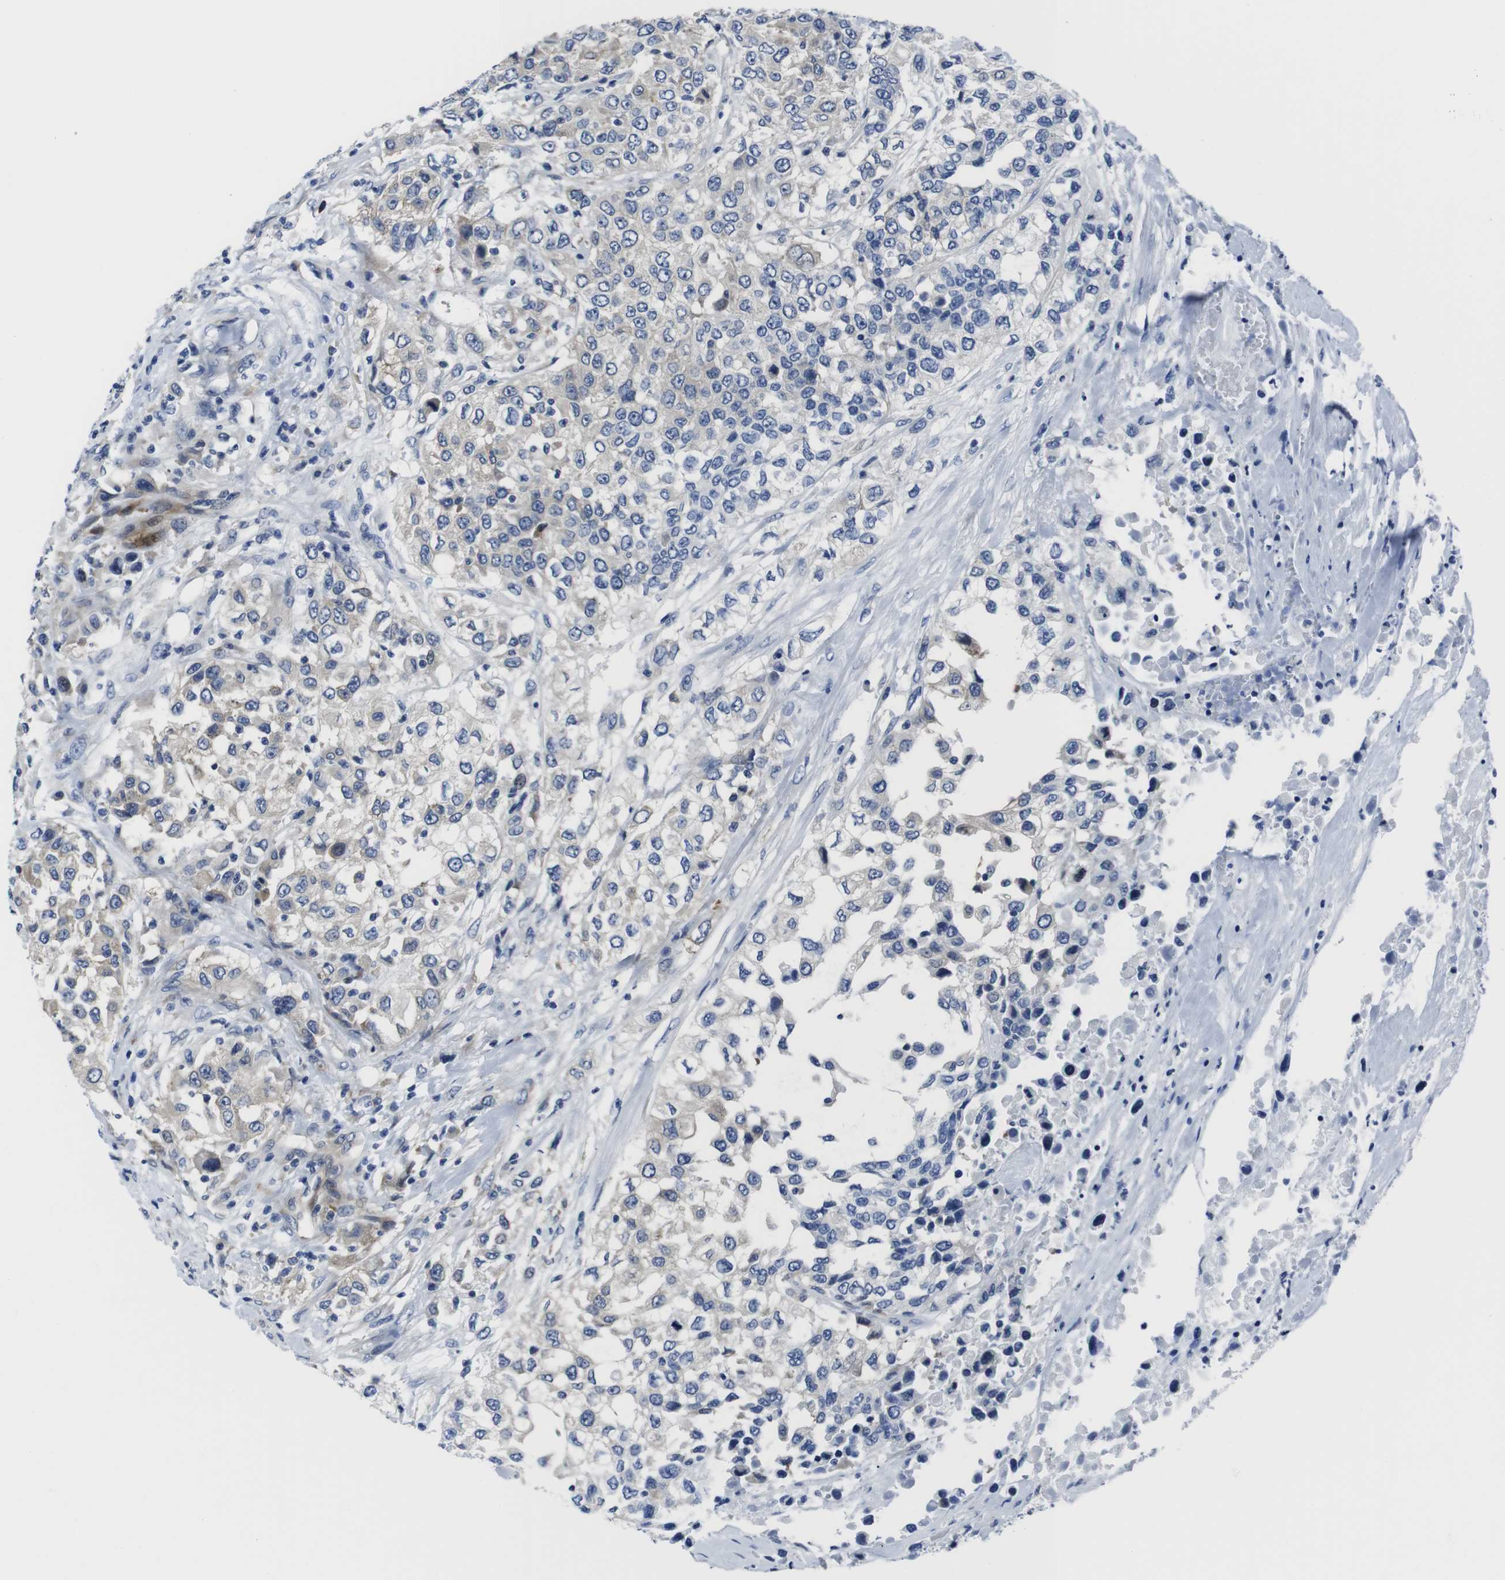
{"staining": {"intensity": "weak", "quantity": "25%-75%", "location": "cytoplasmic/membranous"}, "tissue": "urothelial cancer", "cell_type": "Tumor cells", "image_type": "cancer", "snomed": [{"axis": "morphology", "description": "Urothelial carcinoma, High grade"}, {"axis": "topography", "description": "Urinary bladder"}], "caption": "An immunohistochemistry (IHC) image of tumor tissue is shown. Protein staining in brown labels weak cytoplasmic/membranous positivity in urothelial cancer within tumor cells. Nuclei are stained in blue.", "gene": "EIF4A1", "patient": {"sex": "female", "age": 80}}